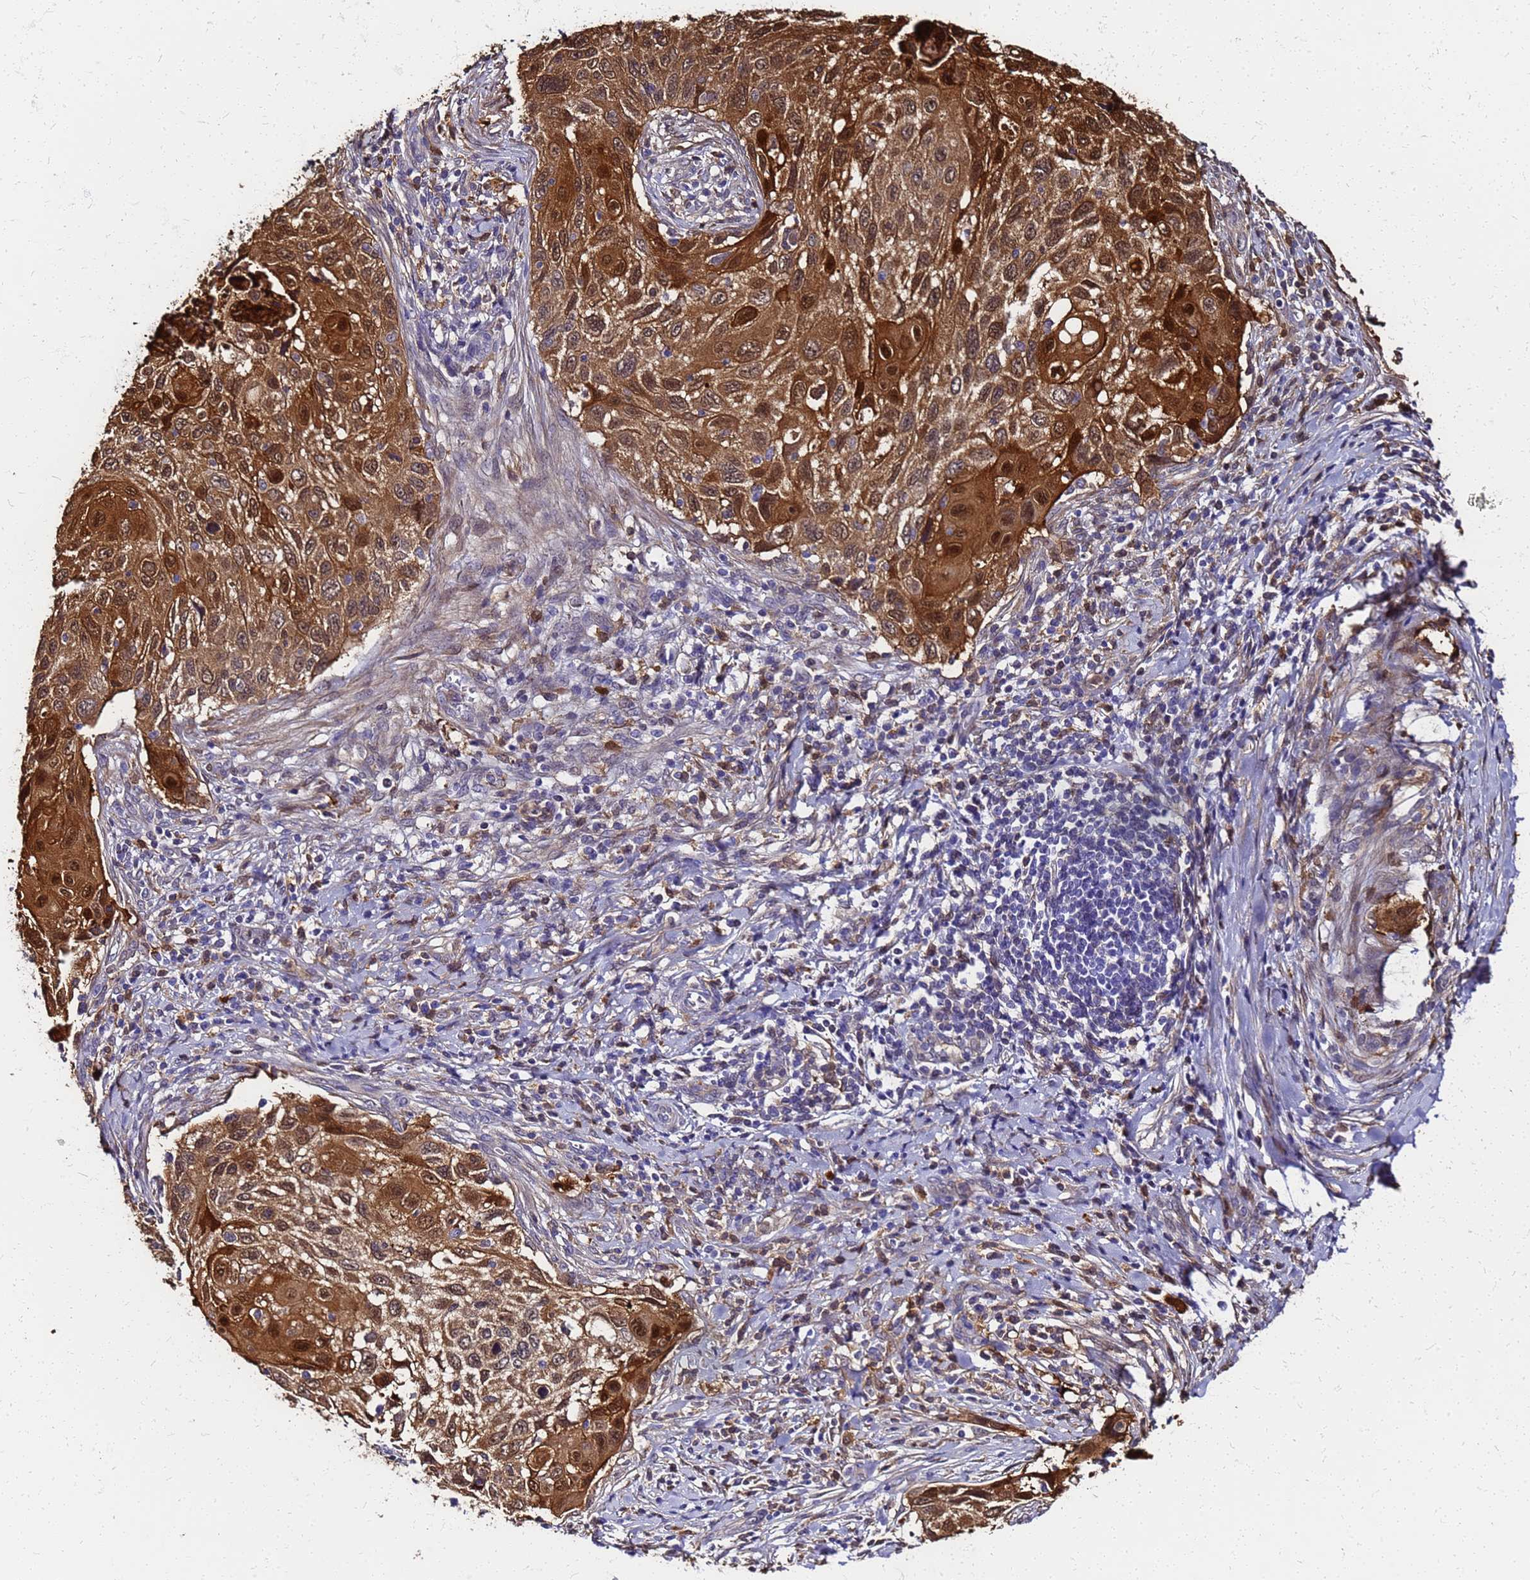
{"staining": {"intensity": "strong", "quantity": ">75%", "location": "cytoplasmic/membranous,nuclear"}, "tissue": "cervical cancer", "cell_type": "Tumor cells", "image_type": "cancer", "snomed": [{"axis": "morphology", "description": "Squamous cell carcinoma, NOS"}, {"axis": "topography", "description": "Cervix"}], "caption": "Immunohistochemistry (IHC) histopathology image of cervical cancer stained for a protein (brown), which exhibits high levels of strong cytoplasmic/membranous and nuclear positivity in approximately >75% of tumor cells.", "gene": "S100A11", "patient": {"sex": "female", "age": 70}}